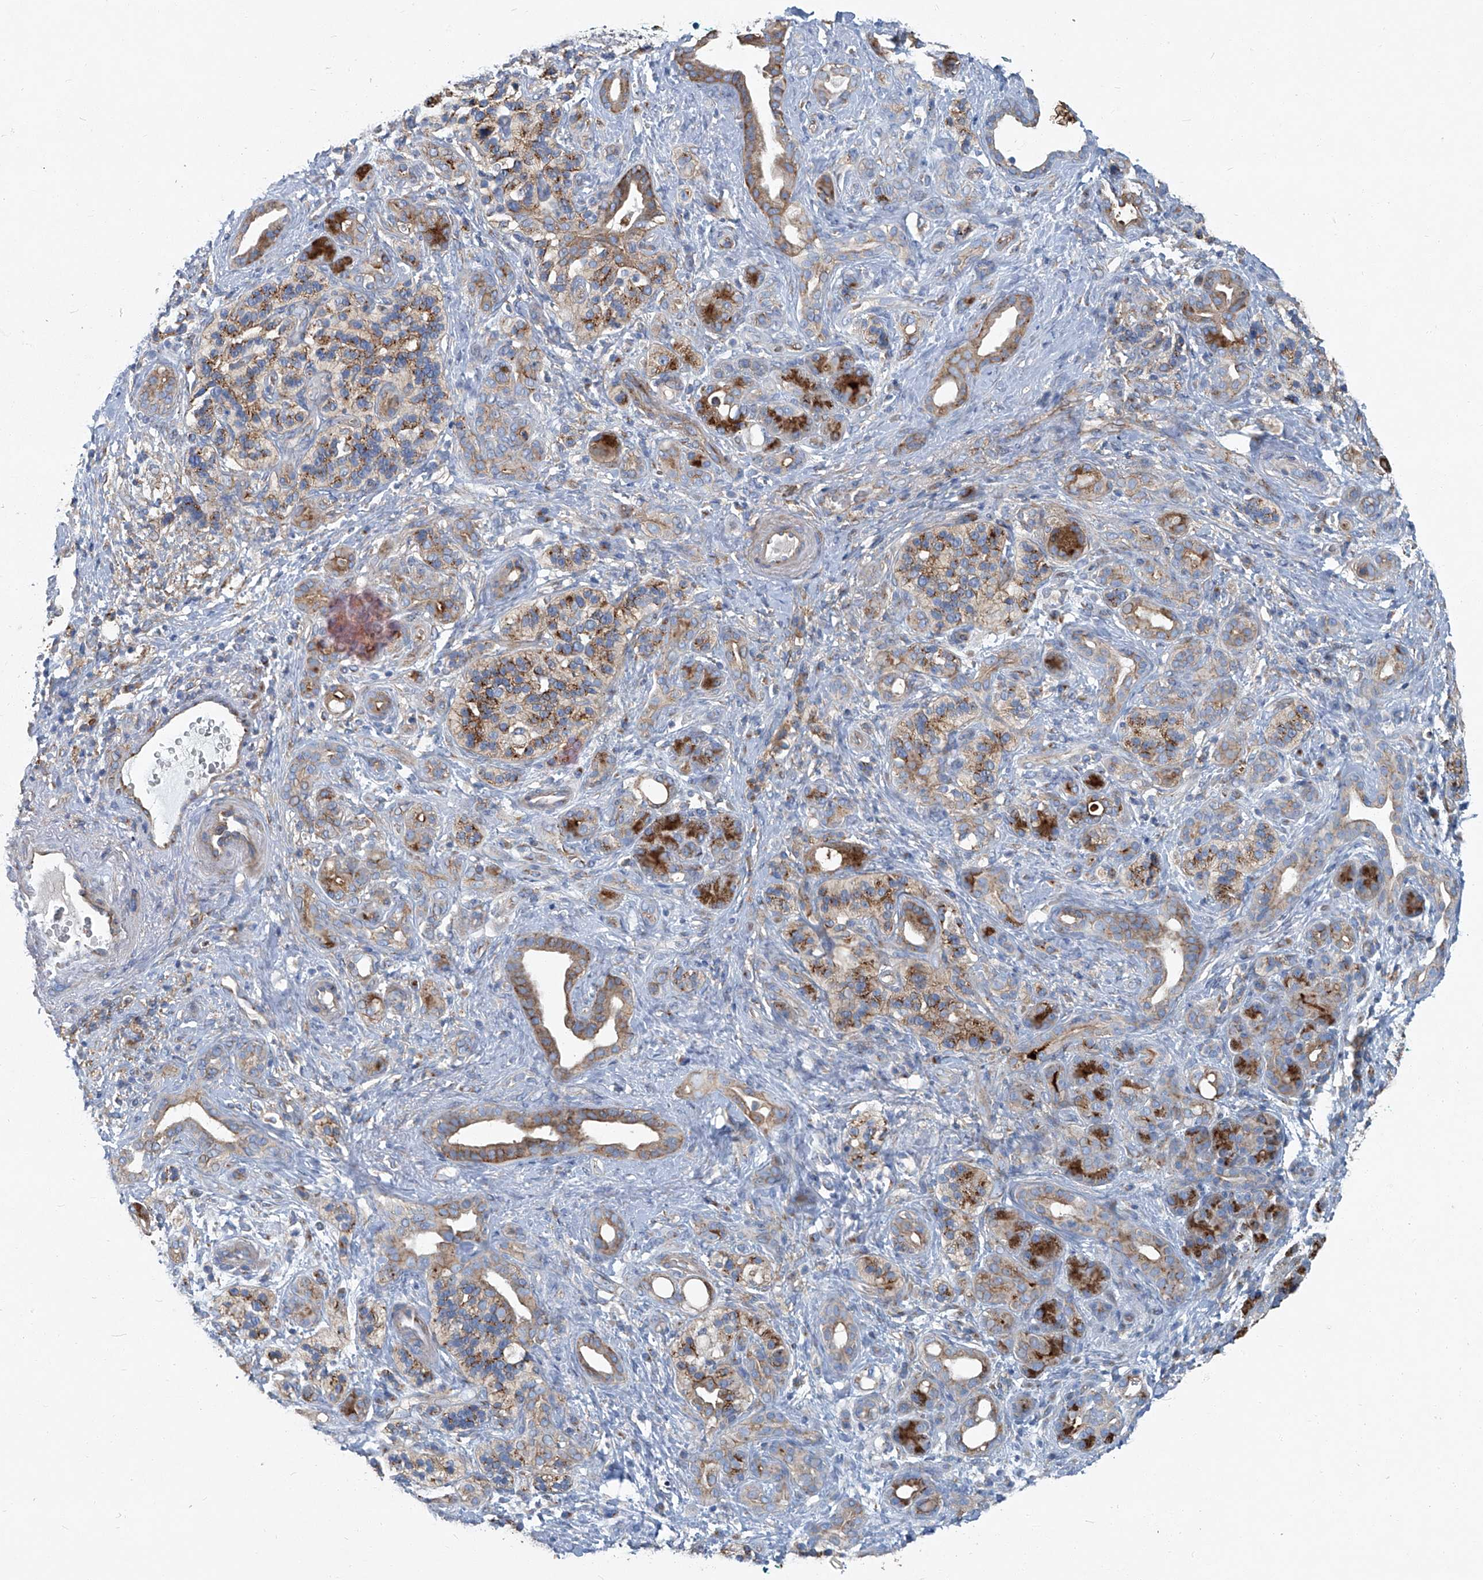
{"staining": {"intensity": "moderate", "quantity": "25%-75%", "location": "cytoplasmic/membranous"}, "tissue": "pancreatic cancer", "cell_type": "Tumor cells", "image_type": "cancer", "snomed": [{"axis": "morphology", "description": "Adenocarcinoma, NOS"}, {"axis": "topography", "description": "Pancreas"}], "caption": "A brown stain highlights moderate cytoplasmic/membranous staining of a protein in pancreatic cancer tumor cells.", "gene": "PIGH", "patient": {"sex": "male", "age": 78}}